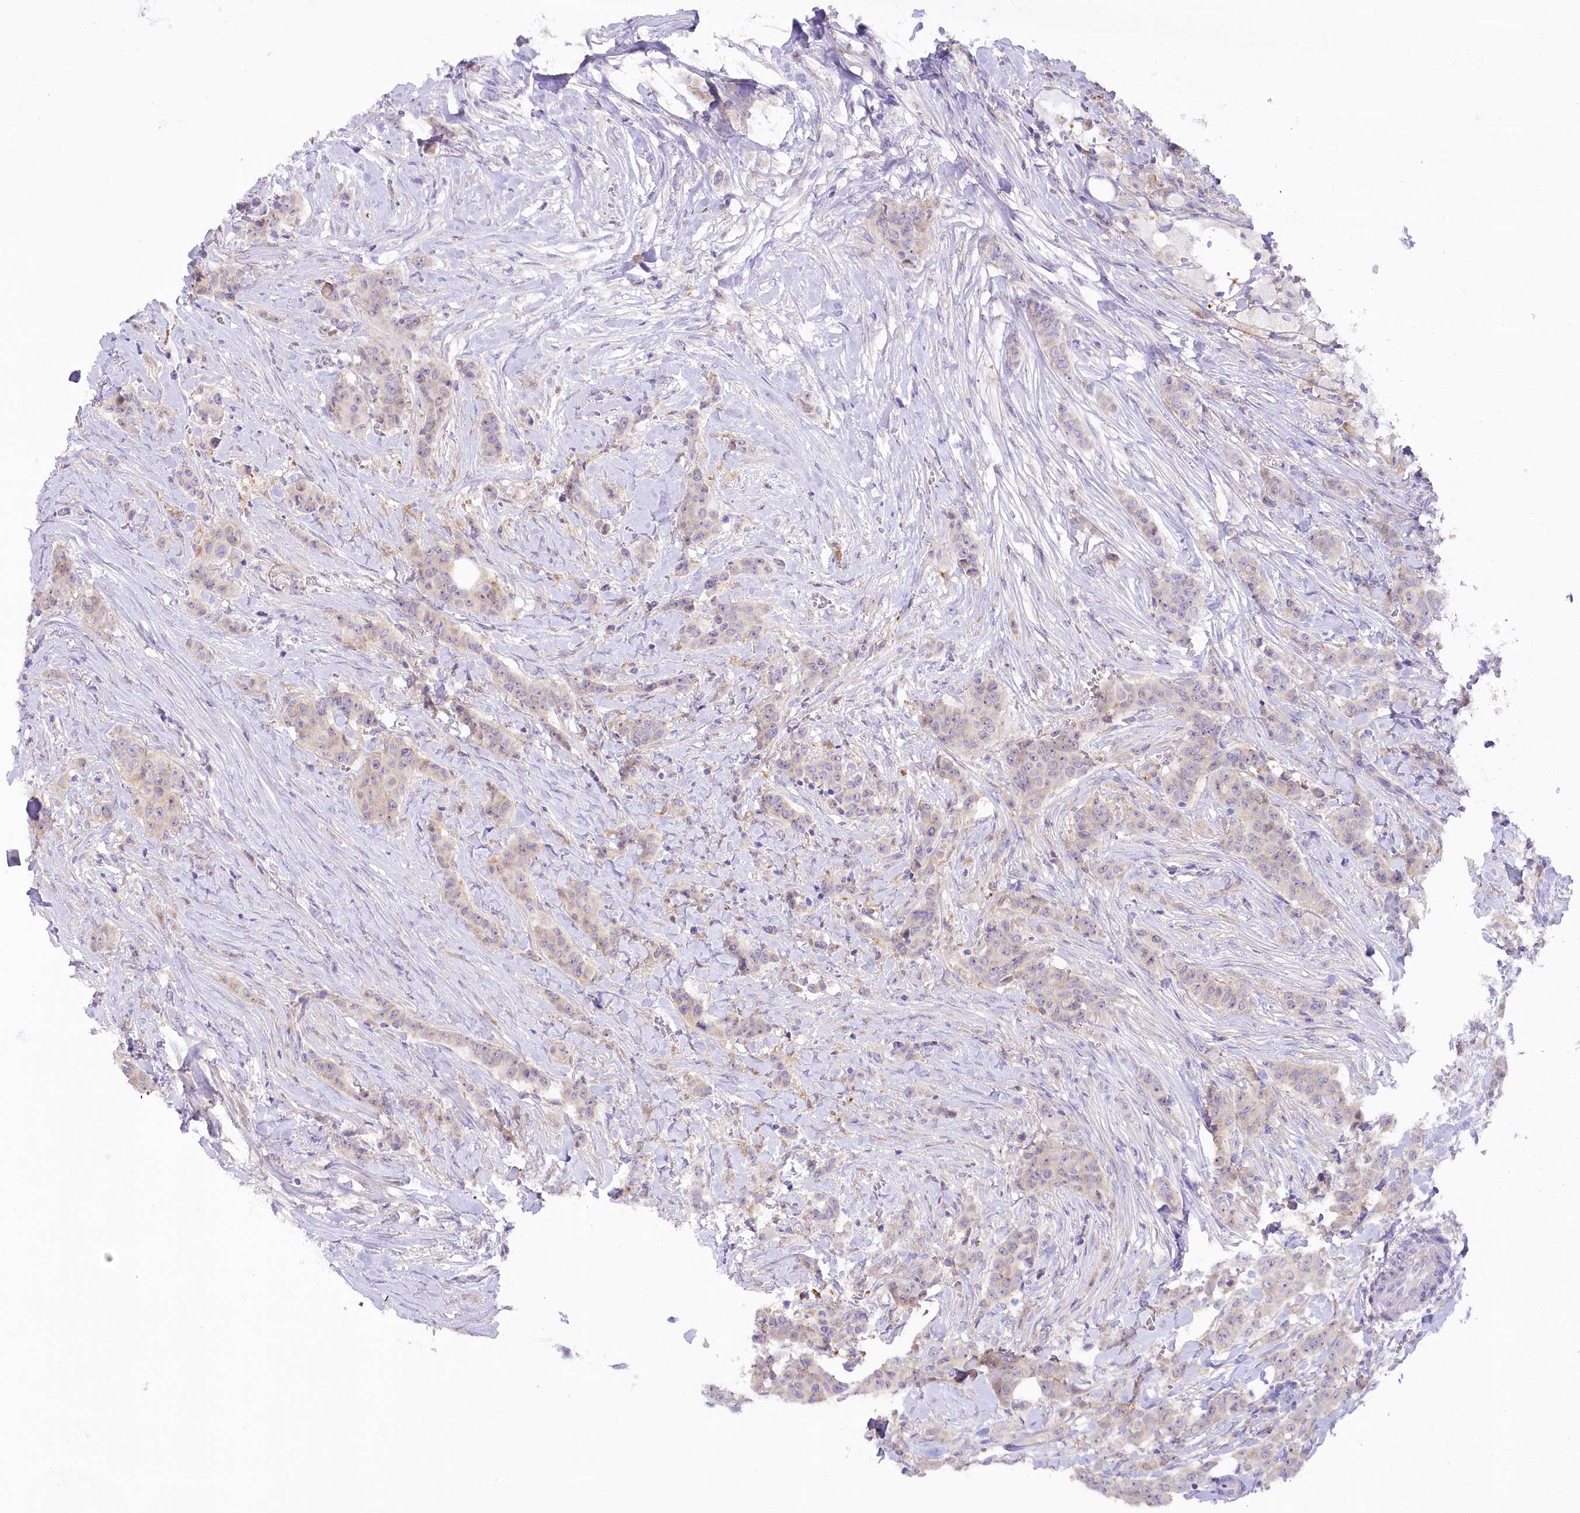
{"staining": {"intensity": "weak", "quantity": "25%-75%", "location": "cytoplasmic/membranous,nuclear"}, "tissue": "breast cancer", "cell_type": "Tumor cells", "image_type": "cancer", "snomed": [{"axis": "morphology", "description": "Duct carcinoma"}, {"axis": "topography", "description": "Breast"}], "caption": "Human invasive ductal carcinoma (breast) stained with a protein marker demonstrates weak staining in tumor cells.", "gene": "MYOZ1", "patient": {"sex": "female", "age": 40}}